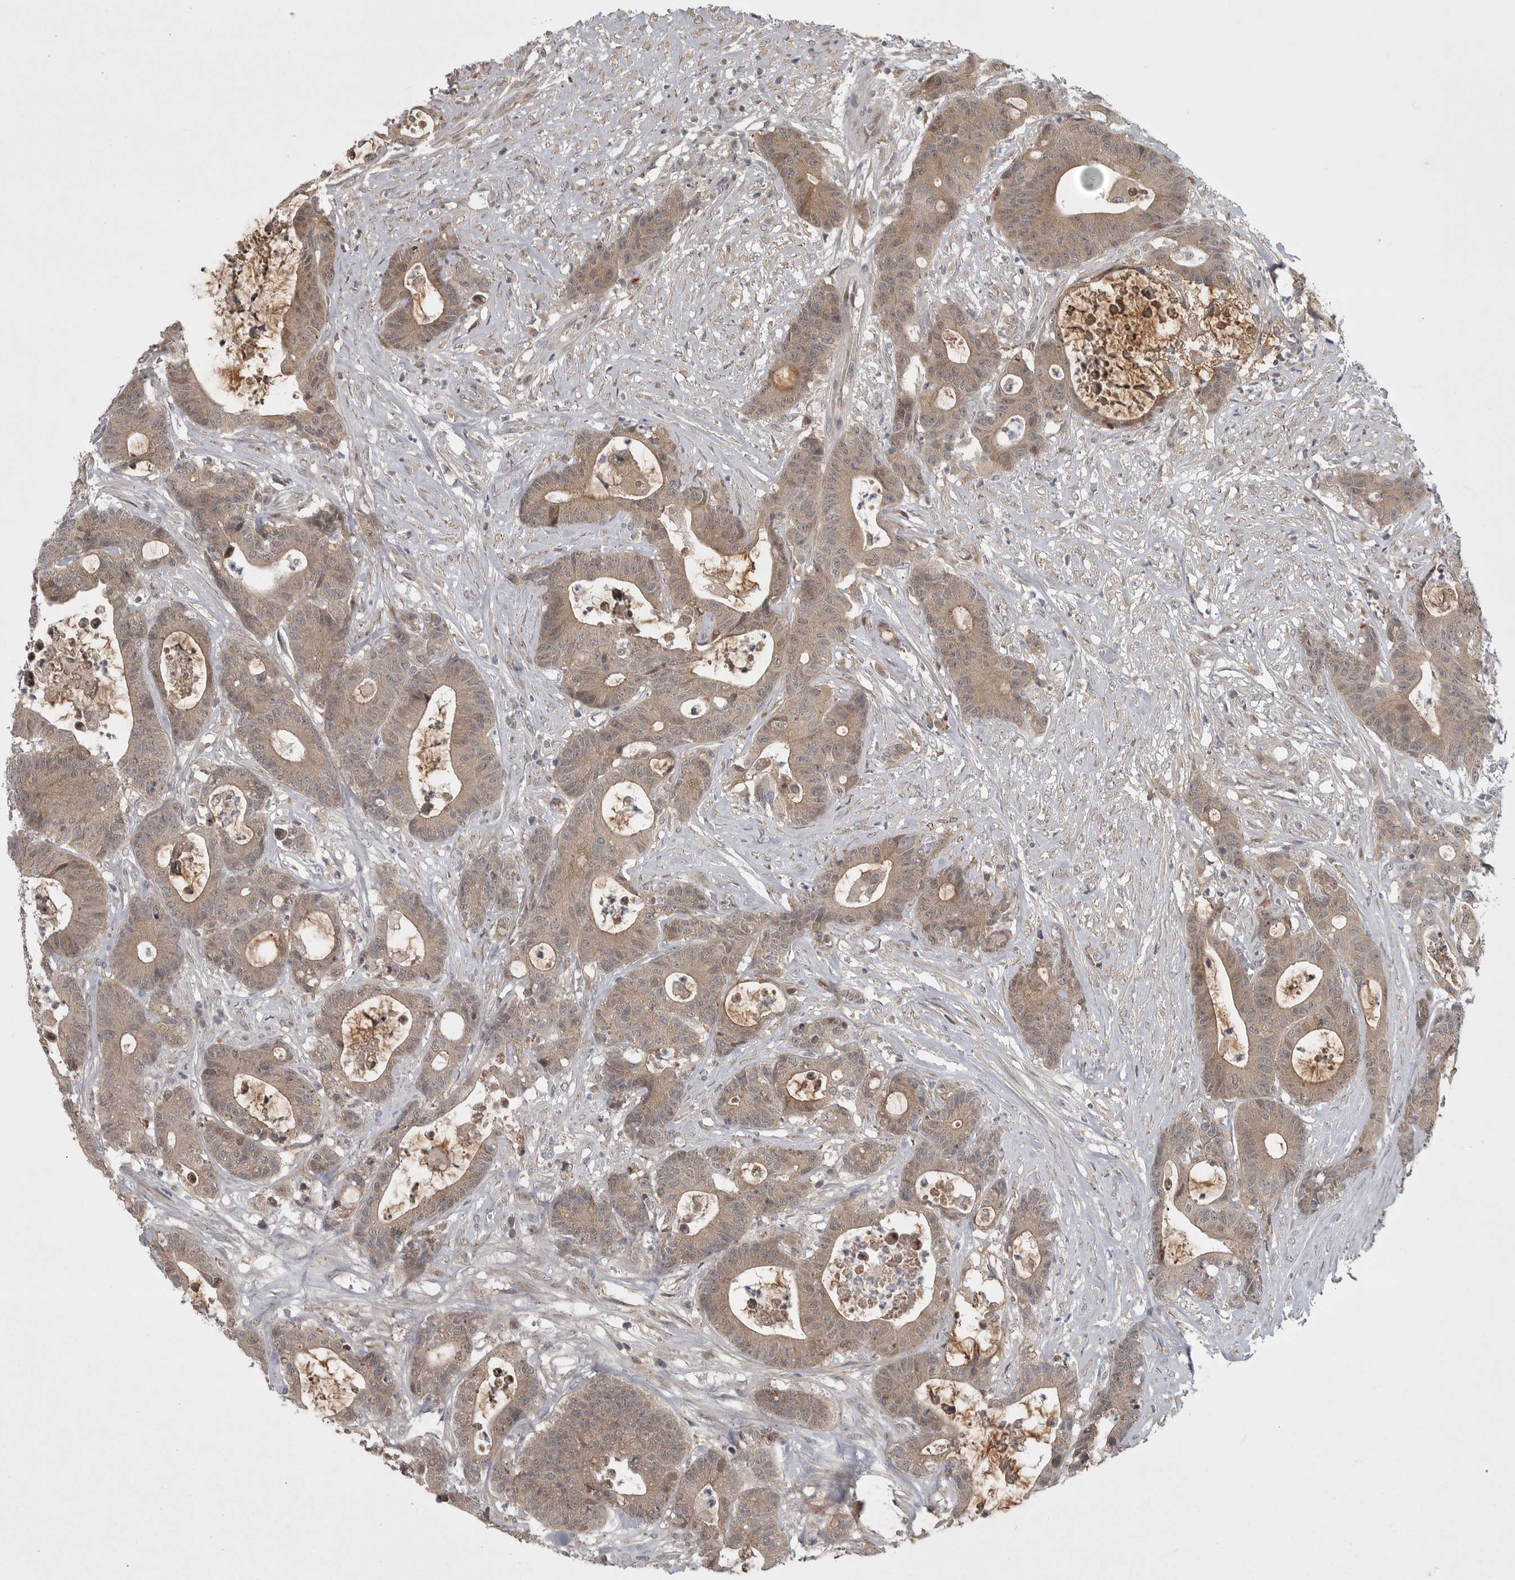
{"staining": {"intensity": "weak", "quantity": ">75%", "location": "cytoplasmic/membranous"}, "tissue": "colorectal cancer", "cell_type": "Tumor cells", "image_type": "cancer", "snomed": [{"axis": "morphology", "description": "Adenocarcinoma, NOS"}, {"axis": "topography", "description": "Colon"}], "caption": "A brown stain highlights weak cytoplasmic/membranous expression of a protein in adenocarcinoma (colorectal) tumor cells.", "gene": "PPP1R9A", "patient": {"sex": "female", "age": 84}}